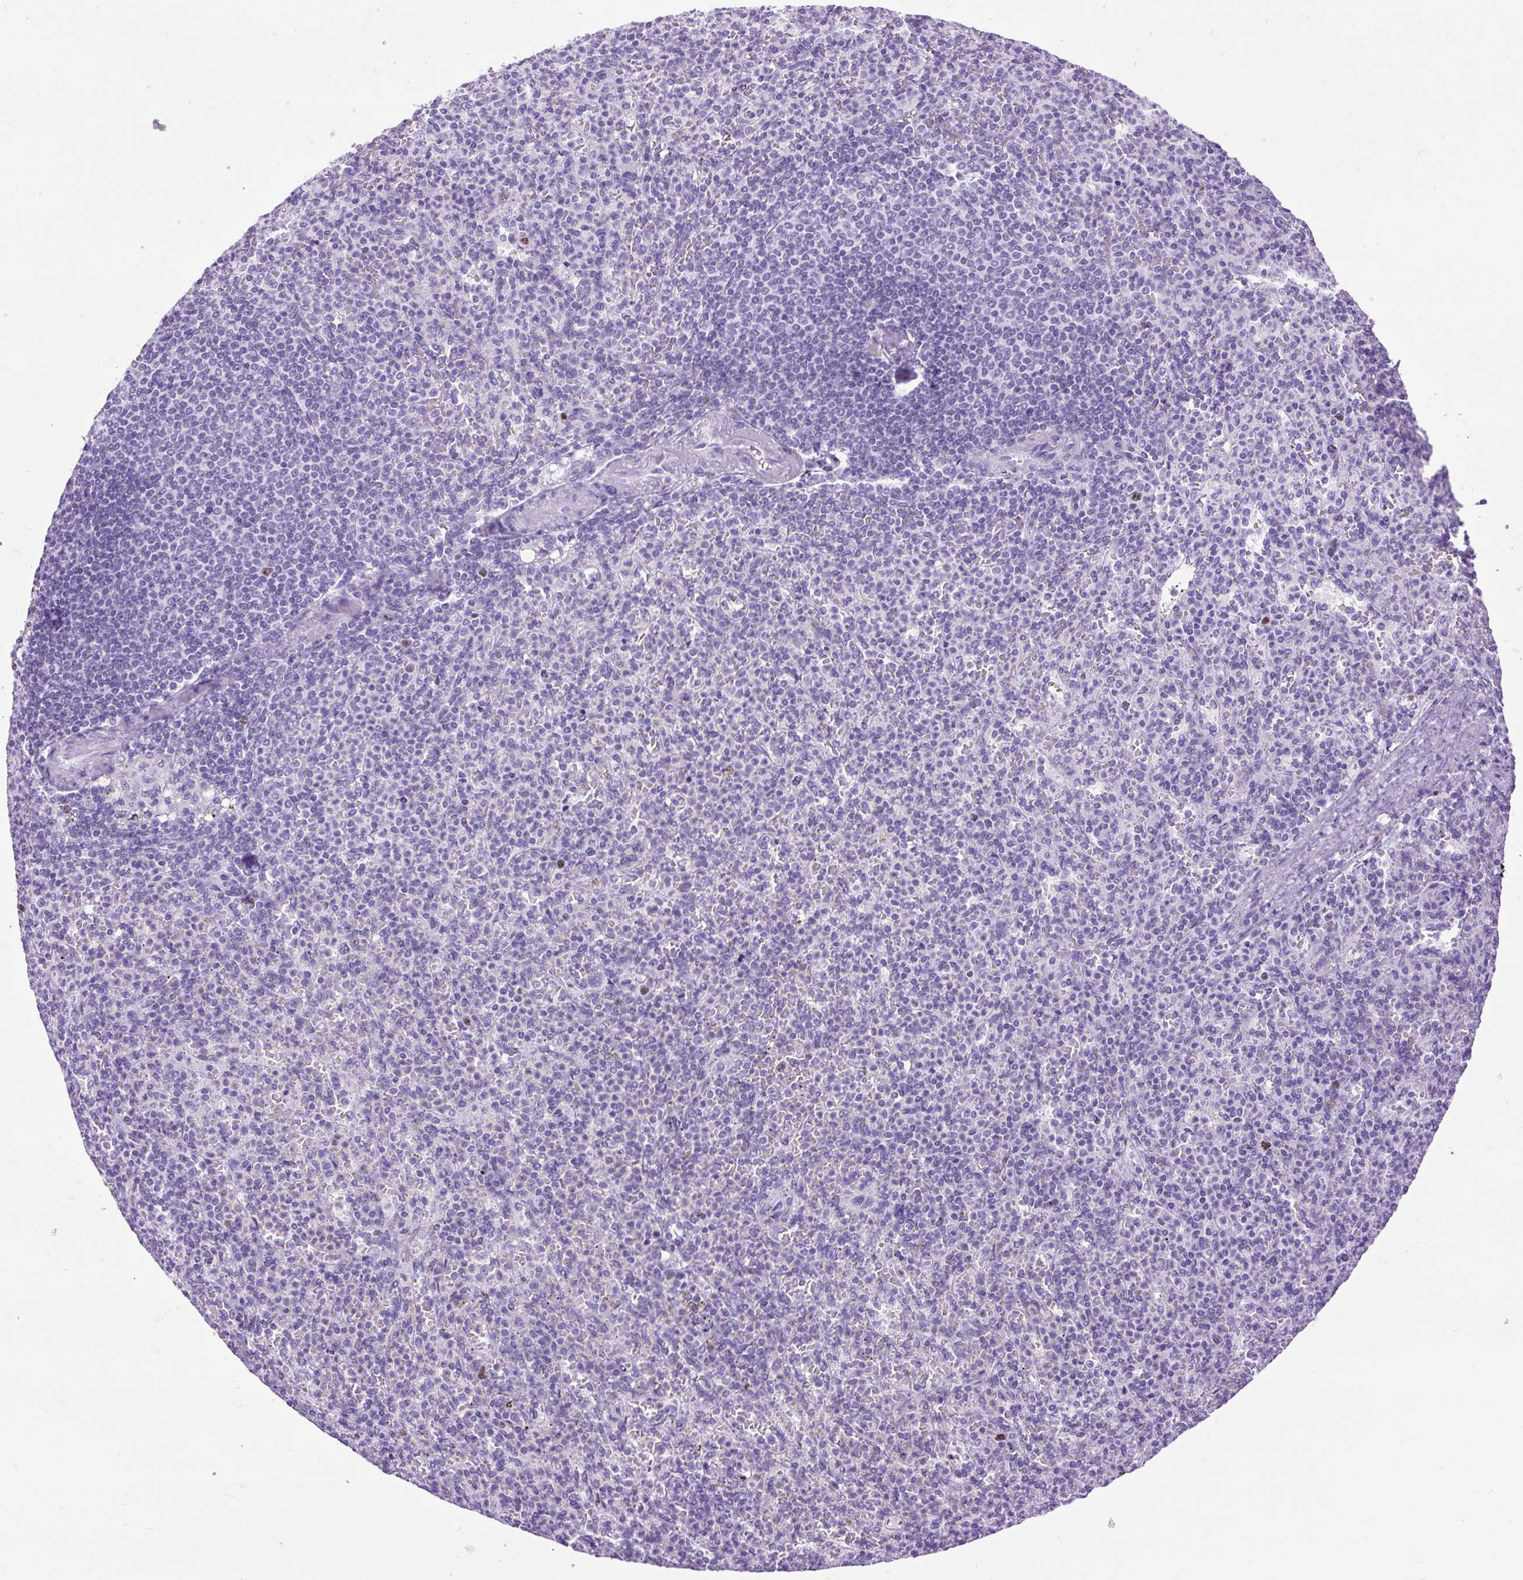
{"staining": {"intensity": "negative", "quantity": "none", "location": "none"}, "tissue": "spleen", "cell_type": "Cells in red pulp", "image_type": "normal", "snomed": [{"axis": "morphology", "description": "Normal tissue, NOS"}, {"axis": "topography", "description": "Spleen"}], "caption": "The histopathology image shows no staining of cells in red pulp in benign spleen. (DAB (3,3'-diaminobenzidine) IHC with hematoxylin counter stain).", "gene": "RACGAP1", "patient": {"sex": "female", "age": 74}}